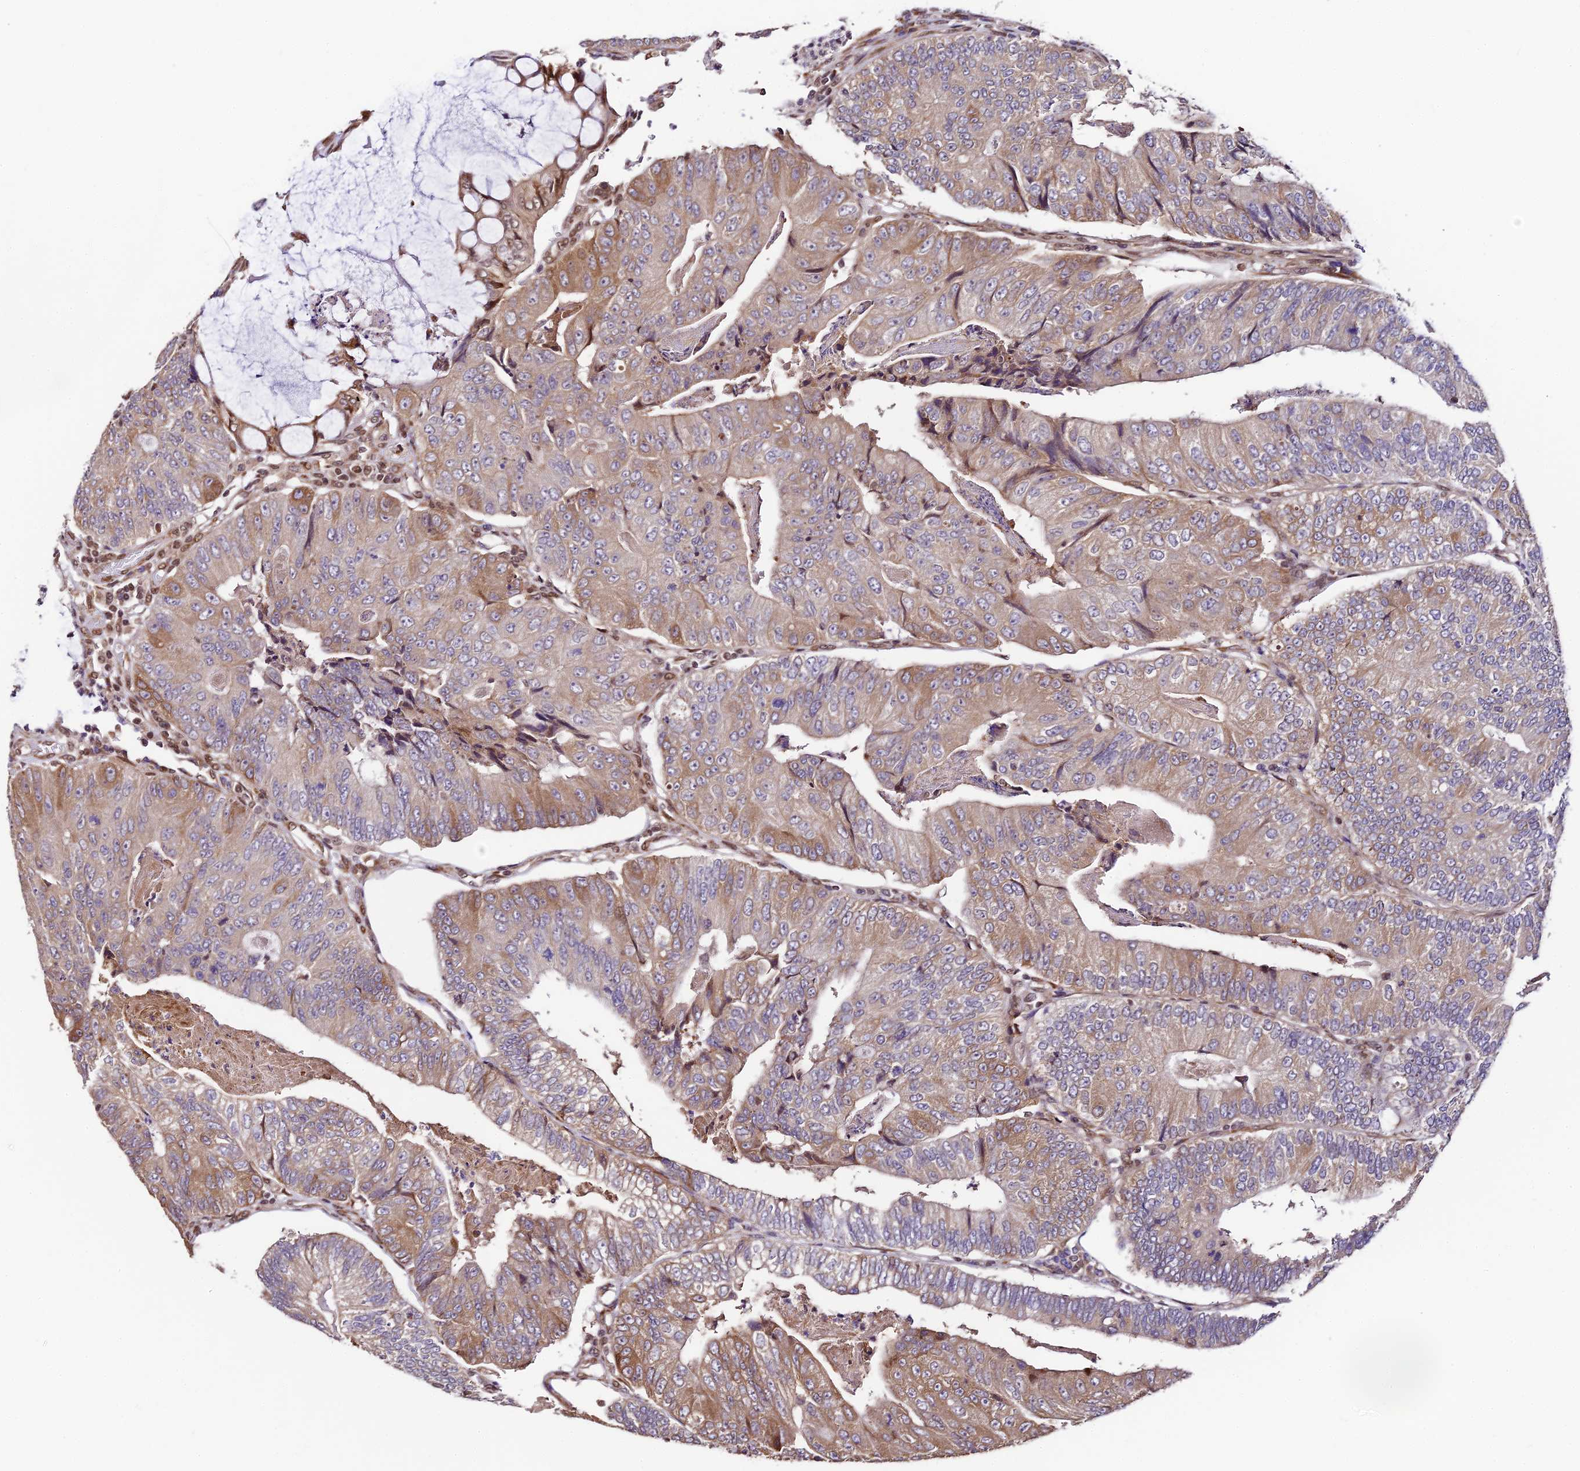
{"staining": {"intensity": "moderate", "quantity": "<25%", "location": "cytoplasmic/membranous"}, "tissue": "colorectal cancer", "cell_type": "Tumor cells", "image_type": "cancer", "snomed": [{"axis": "morphology", "description": "Adenocarcinoma, NOS"}, {"axis": "topography", "description": "Colon"}], "caption": "IHC micrograph of neoplastic tissue: colorectal cancer stained using immunohistochemistry exhibits low levels of moderate protein expression localized specifically in the cytoplasmic/membranous of tumor cells, appearing as a cytoplasmic/membranous brown color.", "gene": "TRIM22", "patient": {"sex": "female", "age": 67}}